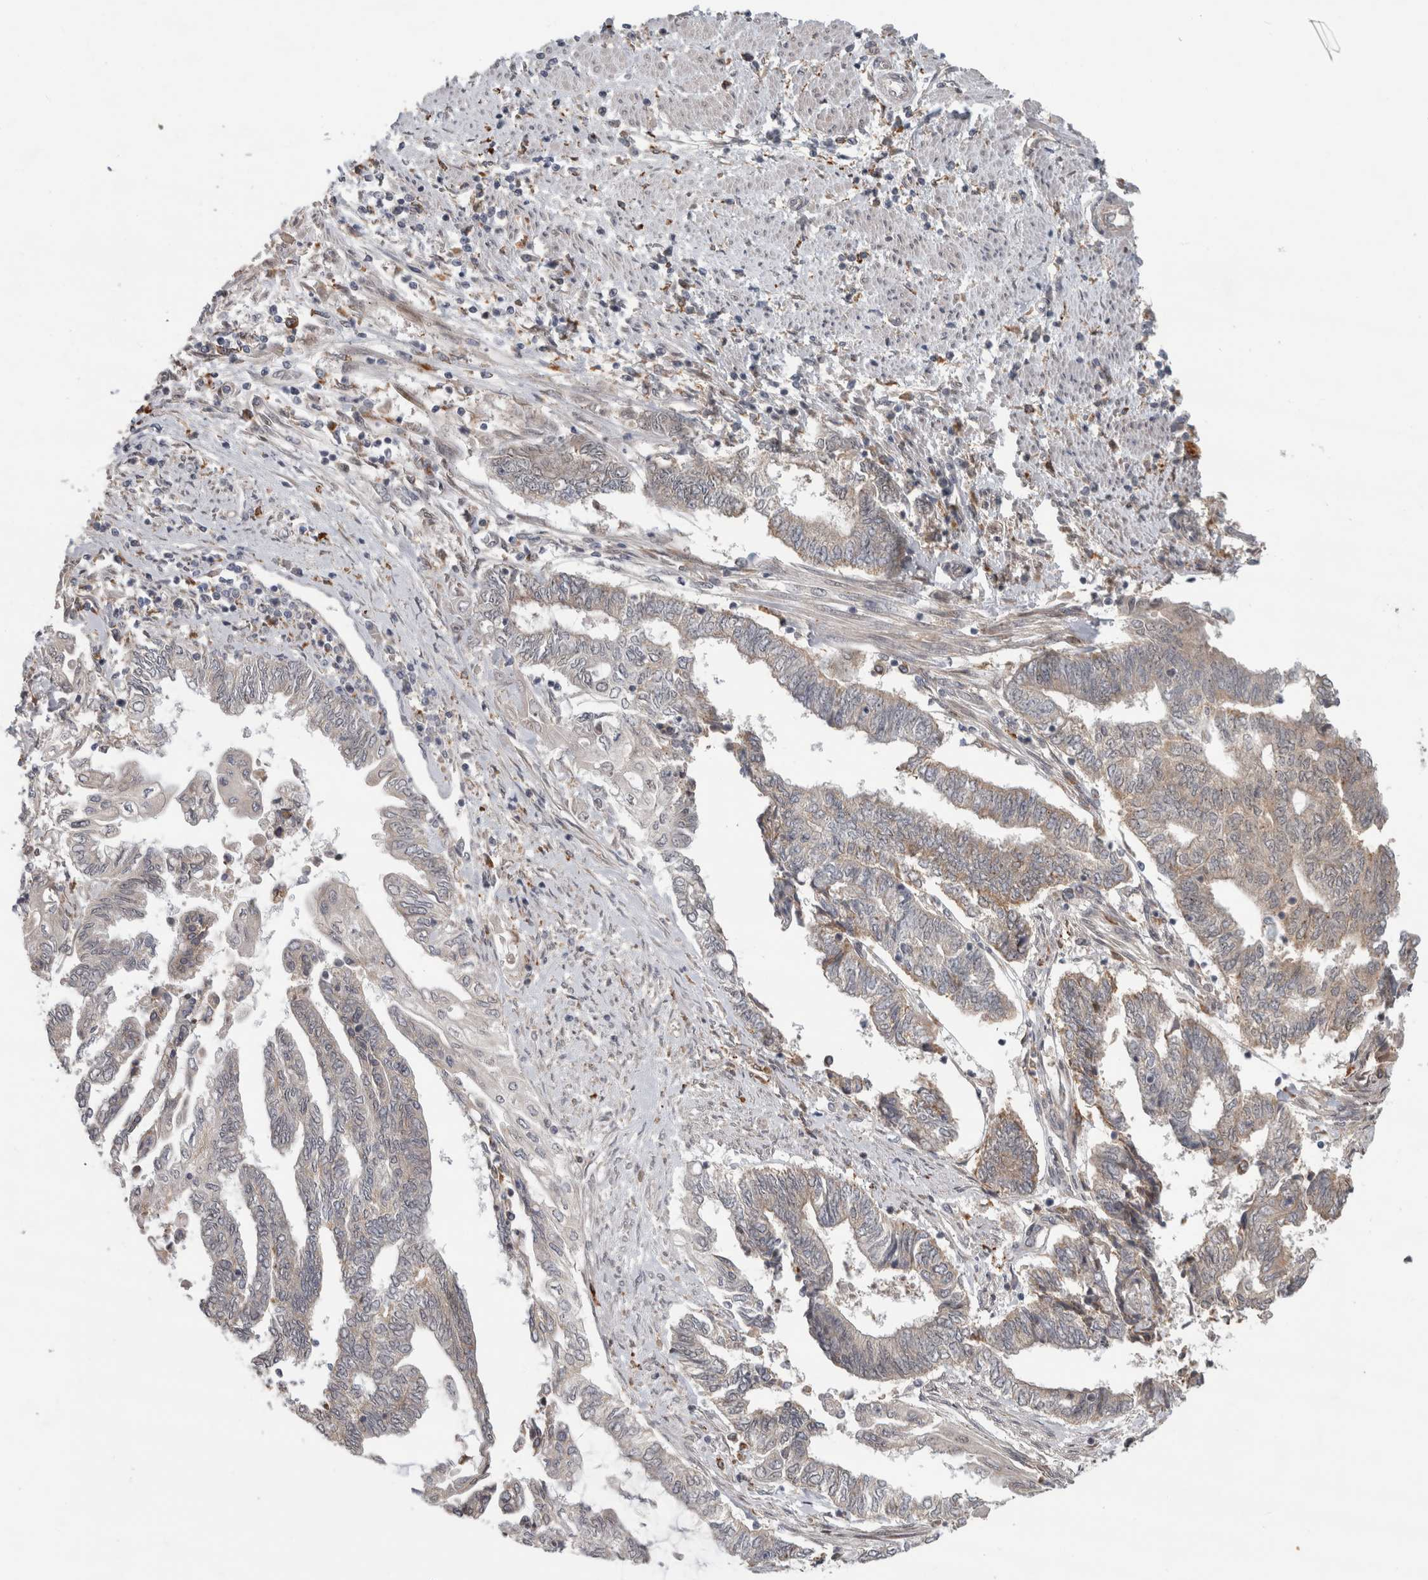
{"staining": {"intensity": "weak", "quantity": "<25%", "location": "cytoplasmic/membranous"}, "tissue": "endometrial cancer", "cell_type": "Tumor cells", "image_type": "cancer", "snomed": [{"axis": "morphology", "description": "Adenocarcinoma, NOS"}, {"axis": "topography", "description": "Uterus"}, {"axis": "topography", "description": "Endometrium"}], "caption": "An image of human endometrial adenocarcinoma is negative for staining in tumor cells.", "gene": "NAB2", "patient": {"sex": "female", "age": 70}}